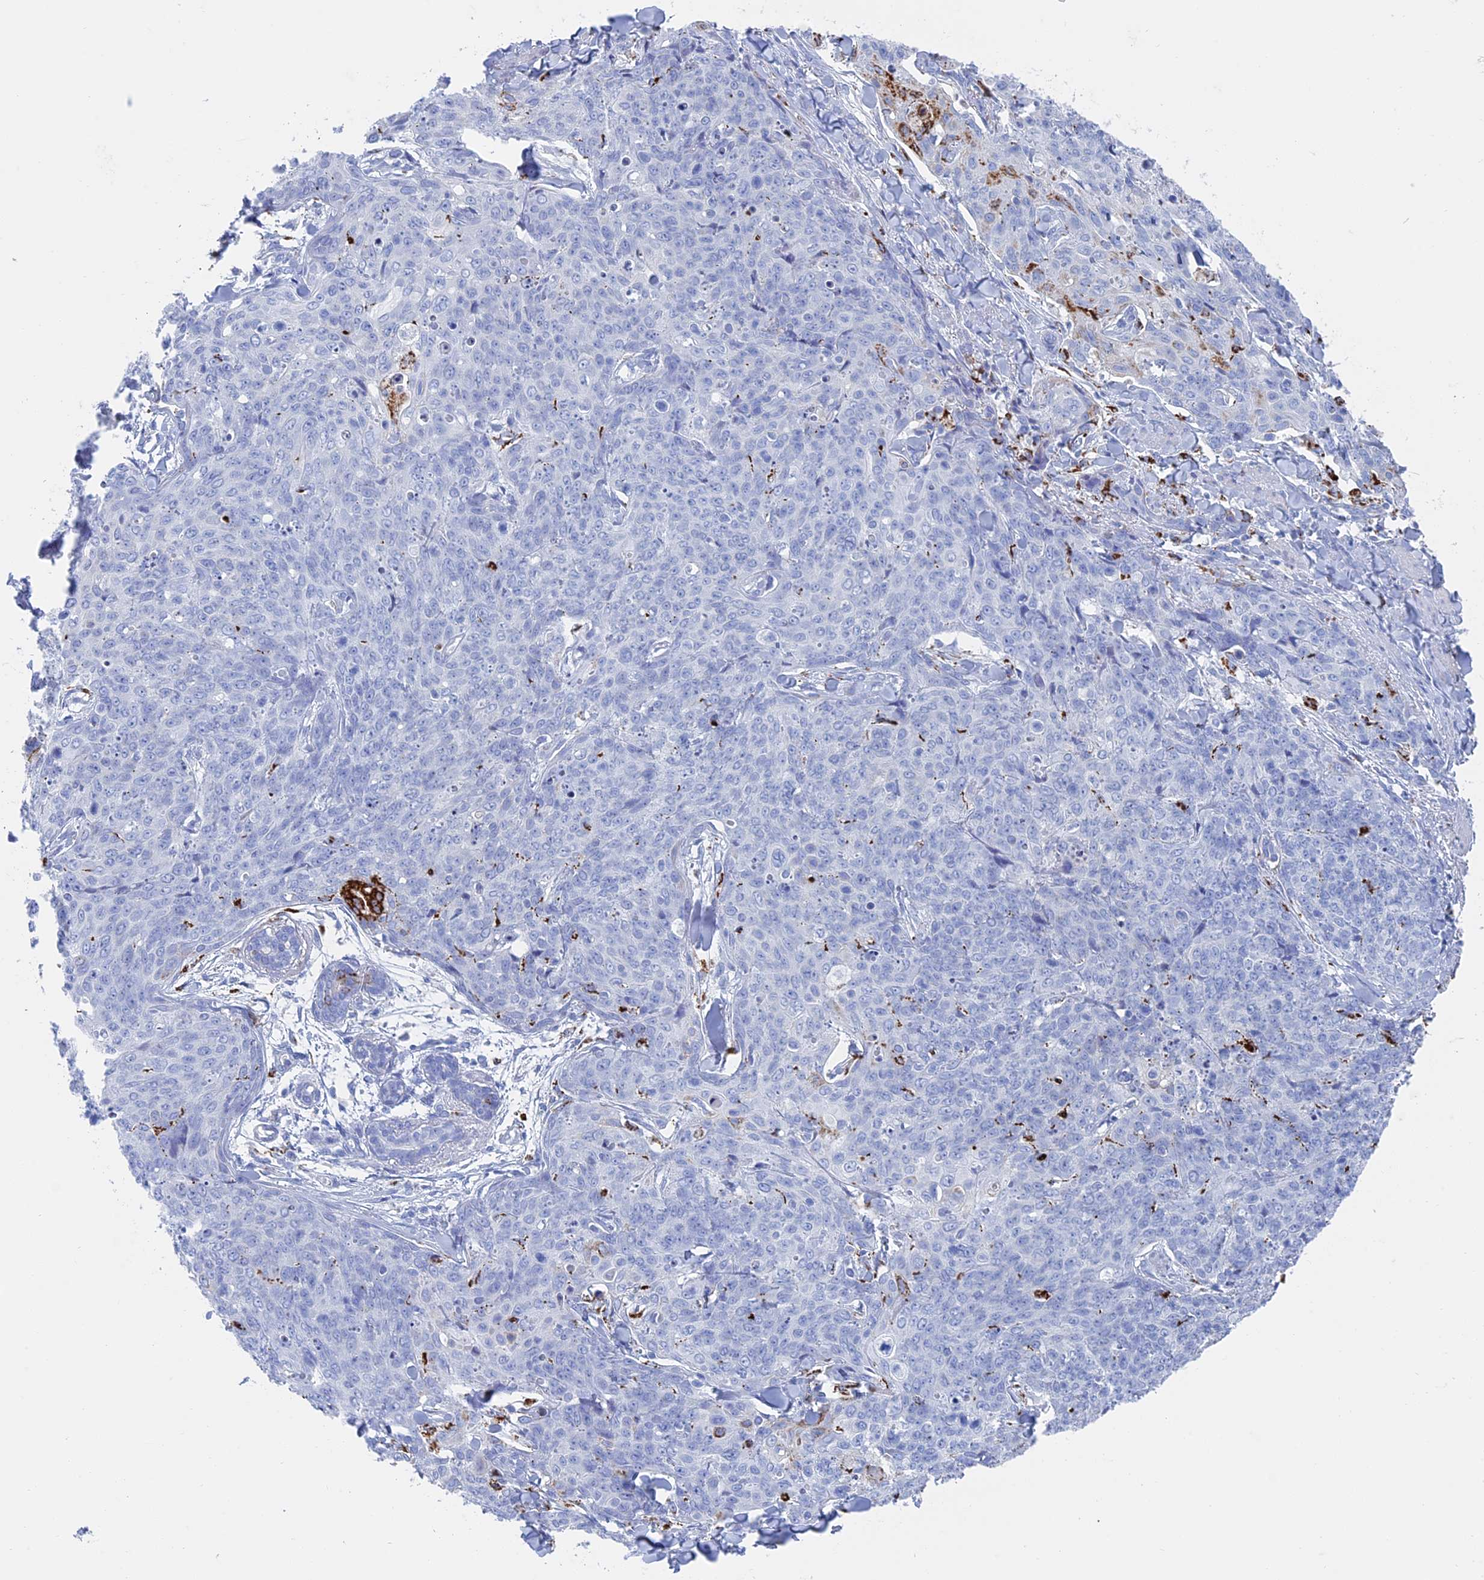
{"staining": {"intensity": "strong", "quantity": "<25%", "location": "cytoplasmic/membranous"}, "tissue": "skin cancer", "cell_type": "Tumor cells", "image_type": "cancer", "snomed": [{"axis": "morphology", "description": "Squamous cell carcinoma, NOS"}, {"axis": "topography", "description": "Skin"}, {"axis": "topography", "description": "Vulva"}], "caption": "Immunohistochemical staining of human skin cancer (squamous cell carcinoma) exhibits medium levels of strong cytoplasmic/membranous protein staining in about <25% of tumor cells. The staining is performed using DAB brown chromogen to label protein expression. The nuclei are counter-stained blue using hematoxylin.", "gene": "ALMS1", "patient": {"sex": "female", "age": 85}}